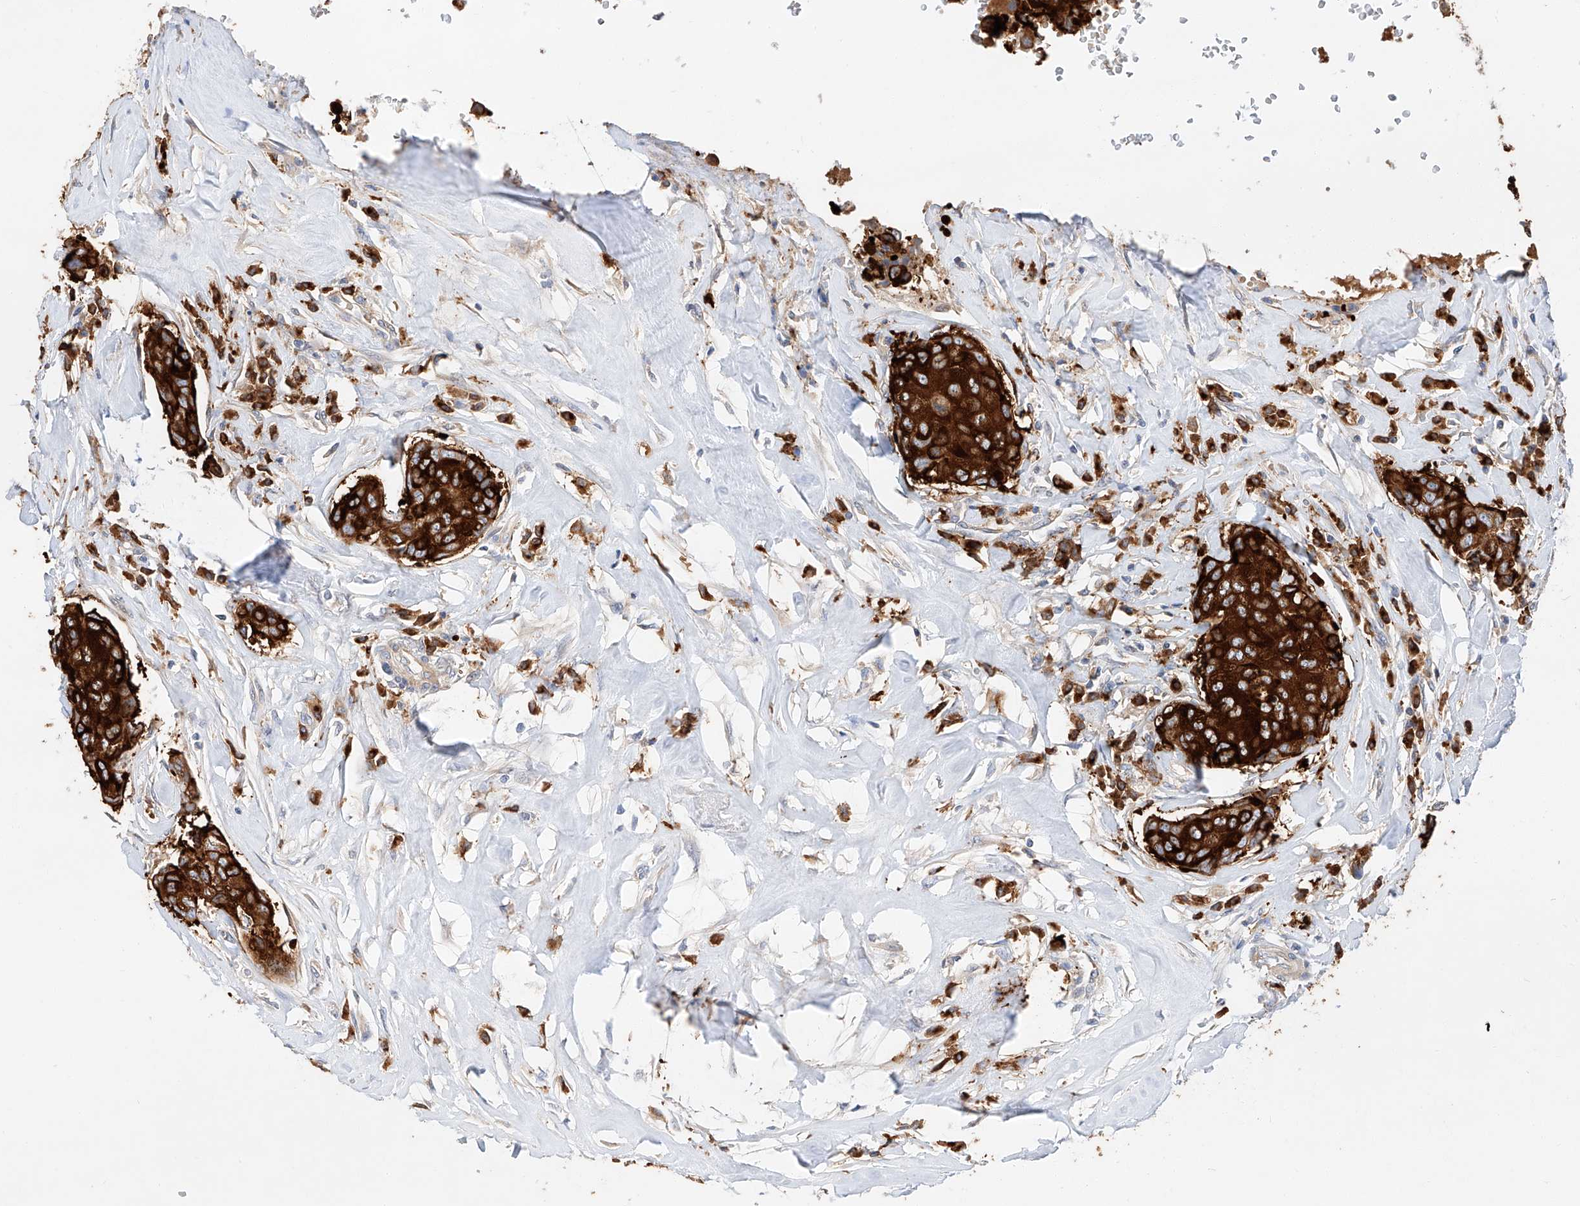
{"staining": {"intensity": "strong", "quantity": ">75%", "location": "cytoplasmic/membranous"}, "tissue": "breast cancer", "cell_type": "Tumor cells", "image_type": "cancer", "snomed": [{"axis": "morphology", "description": "Duct carcinoma"}, {"axis": "topography", "description": "Breast"}], "caption": "A high amount of strong cytoplasmic/membranous positivity is identified in approximately >75% of tumor cells in infiltrating ductal carcinoma (breast) tissue. The staining was performed using DAB (3,3'-diaminobenzidine), with brown indicating positive protein expression. Nuclei are stained blue with hematoxylin.", "gene": "GLMN", "patient": {"sex": "female", "age": 80}}